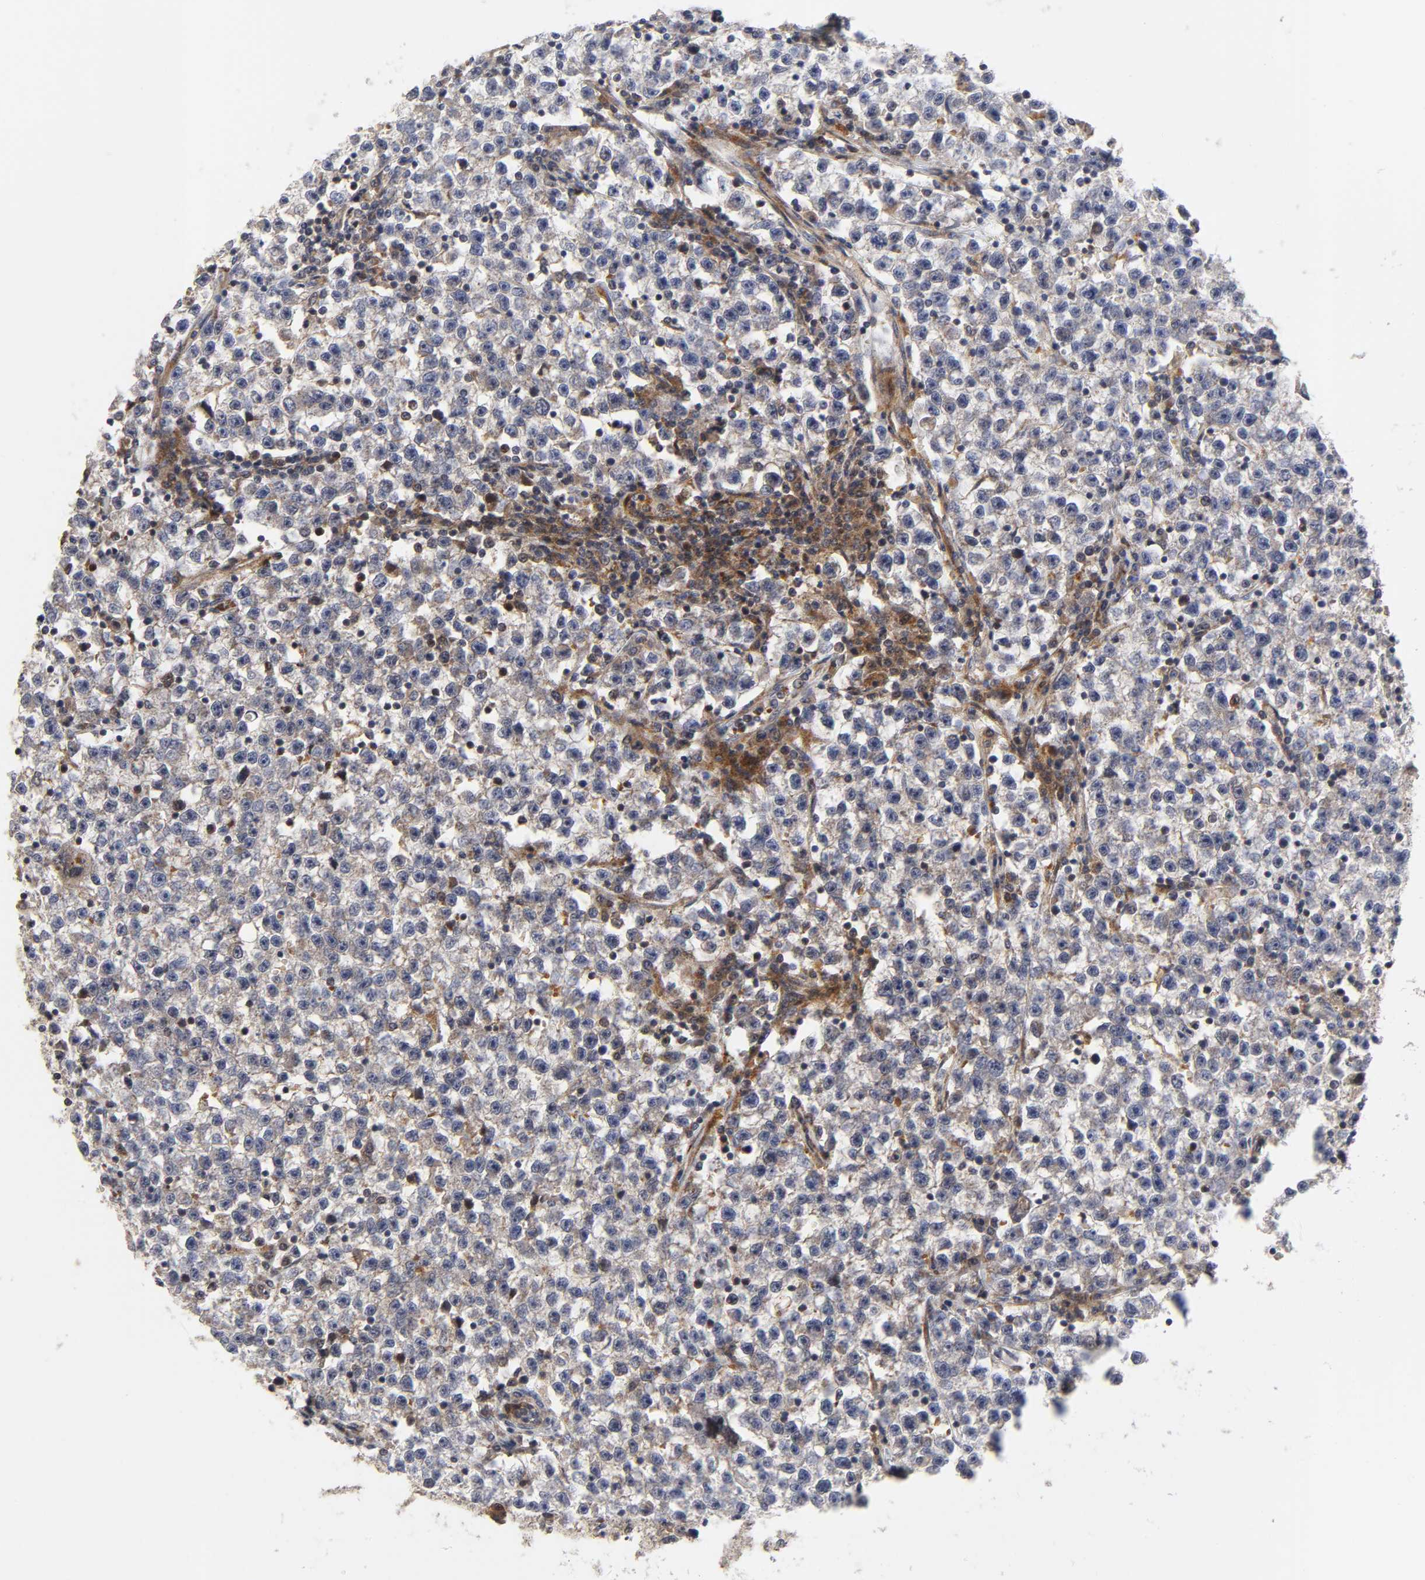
{"staining": {"intensity": "weak", "quantity": "25%-75%", "location": "cytoplasmic/membranous"}, "tissue": "testis cancer", "cell_type": "Tumor cells", "image_type": "cancer", "snomed": [{"axis": "morphology", "description": "Seminoma, NOS"}, {"axis": "topography", "description": "Testis"}], "caption": "Protein expression by IHC exhibits weak cytoplasmic/membranous positivity in about 25%-75% of tumor cells in testis cancer. Nuclei are stained in blue.", "gene": "CASP9", "patient": {"sex": "male", "age": 22}}